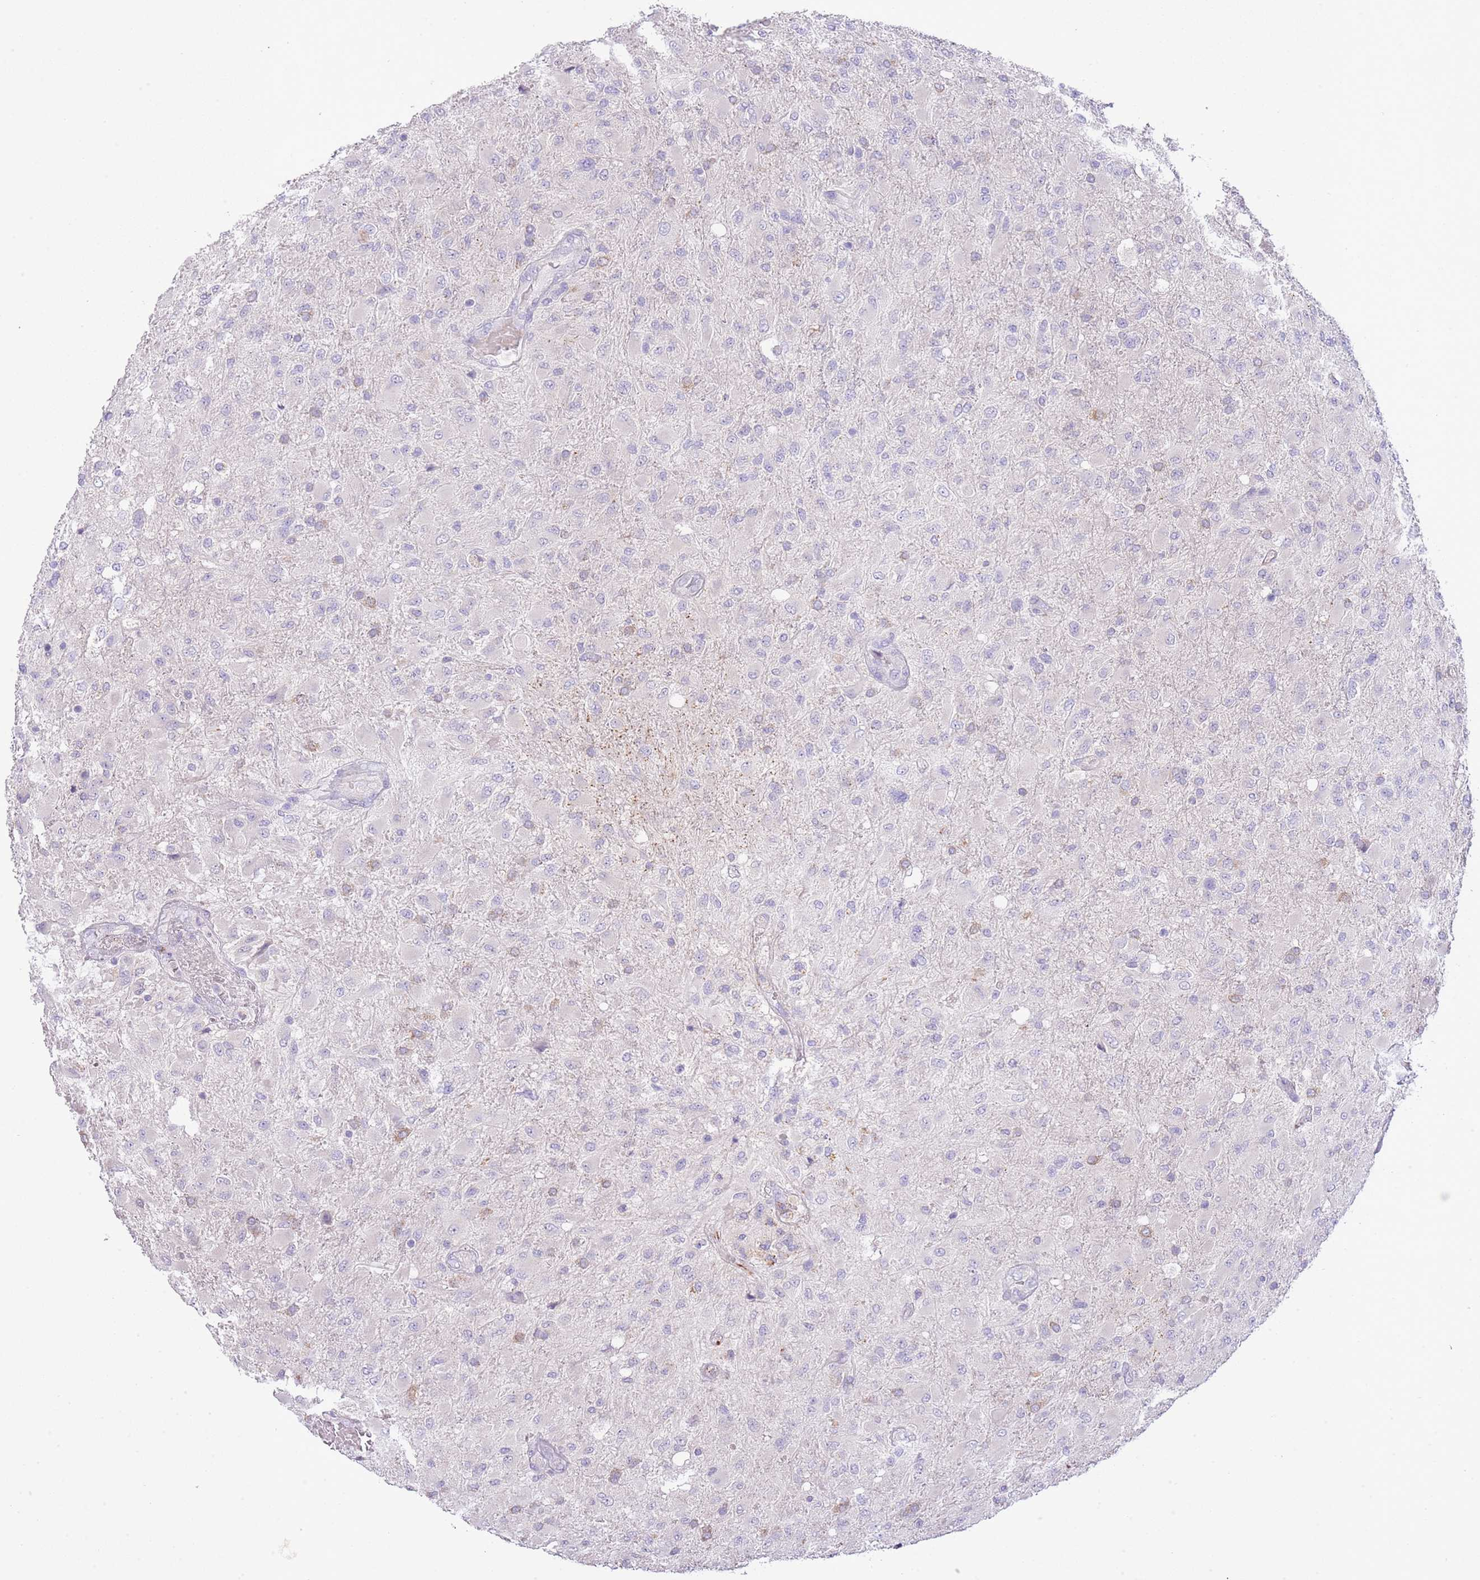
{"staining": {"intensity": "negative", "quantity": "none", "location": "none"}, "tissue": "glioma", "cell_type": "Tumor cells", "image_type": "cancer", "snomed": [{"axis": "morphology", "description": "Glioma, malignant, Low grade"}, {"axis": "topography", "description": "Brain"}], "caption": "Immunohistochemistry (IHC) histopathology image of neoplastic tissue: human malignant glioma (low-grade) stained with DAB reveals no significant protein staining in tumor cells.", "gene": "ABHD17A", "patient": {"sex": "male", "age": 65}}